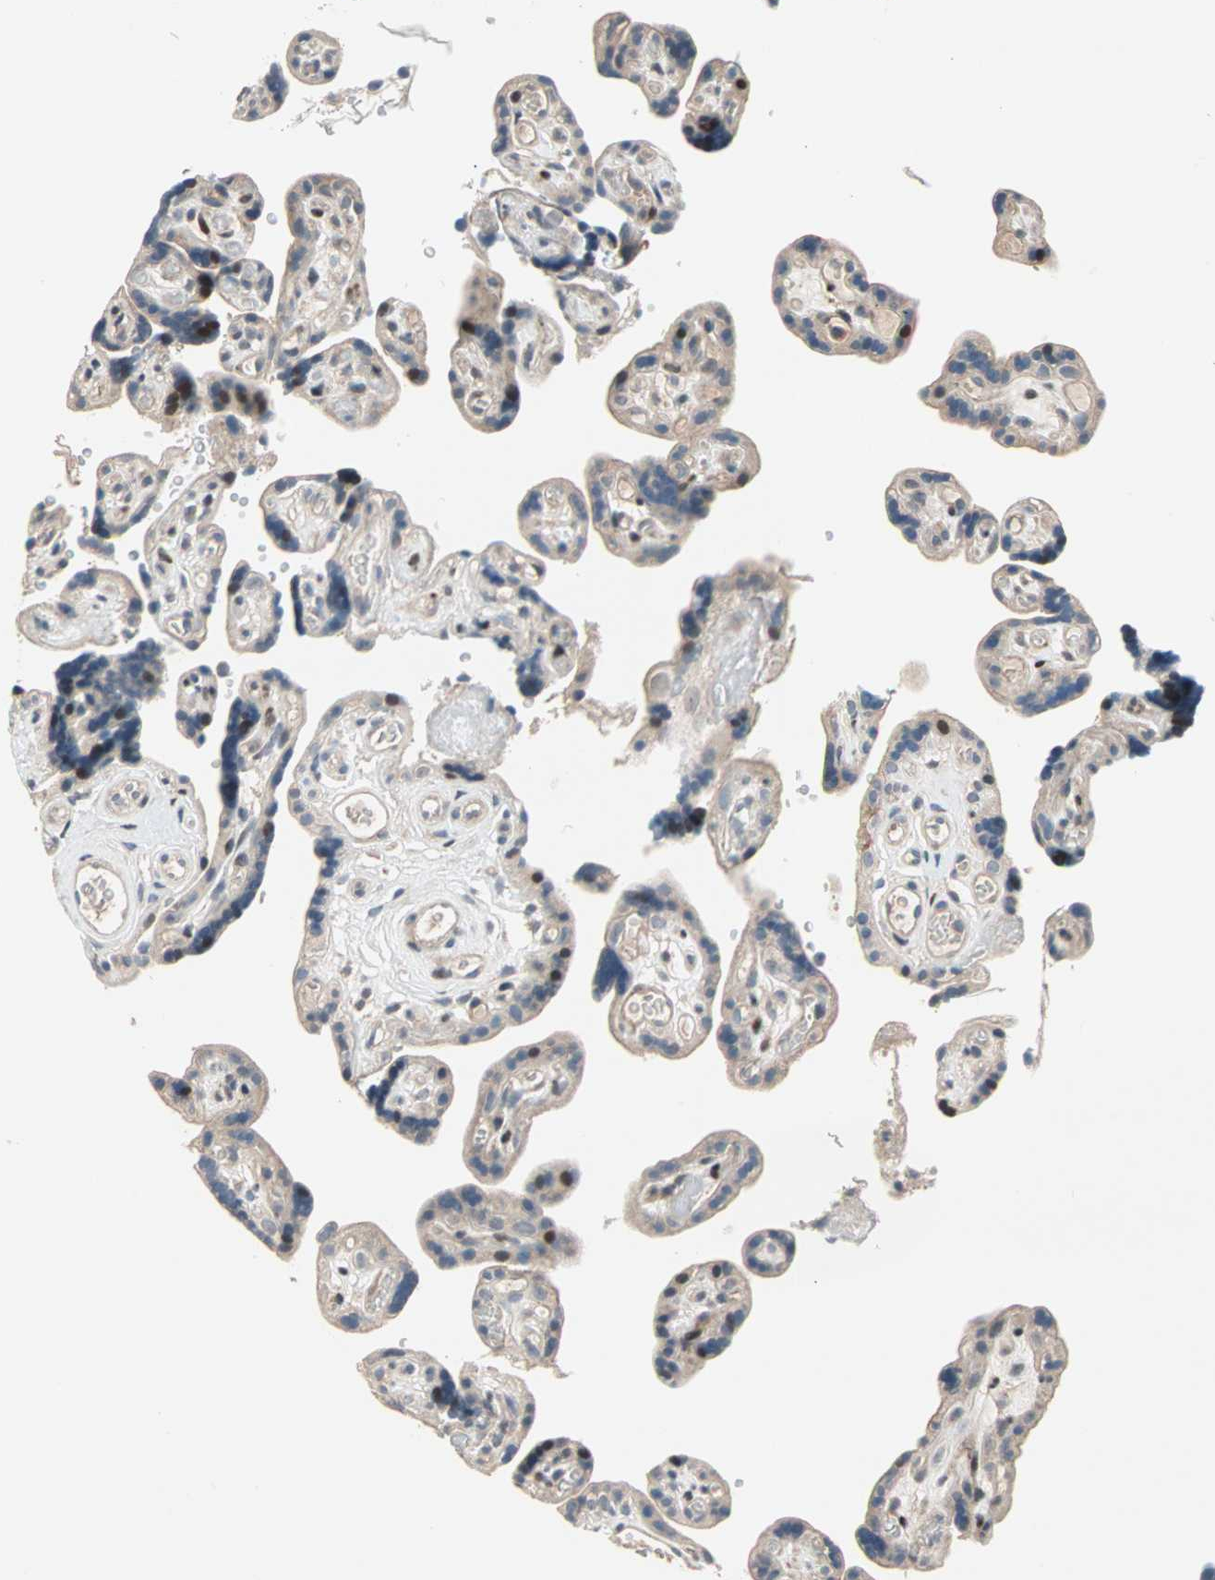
{"staining": {"intensity": "strong", "quantity": "<25%", "location": "cytoplasmic/membranous,nuclear"}, "tissue": "placenta", "cell_type": "Decidual cells", "image_type": "normal", "snomed": [{"axis": "morphology", "description": "Normal tissue, NOS"}, {"axis": "topography", "description": "Placenta"}], "caption": "A brown stain shows strong cytoplasmic/membranous,nuclear staining of a protein in decidual cells of unremarkable placenta. The protein is shown in brown color, while the nuclei are stained blue.", "gene": "HECW1", "patient": {"sex": "female", "age": 30}}